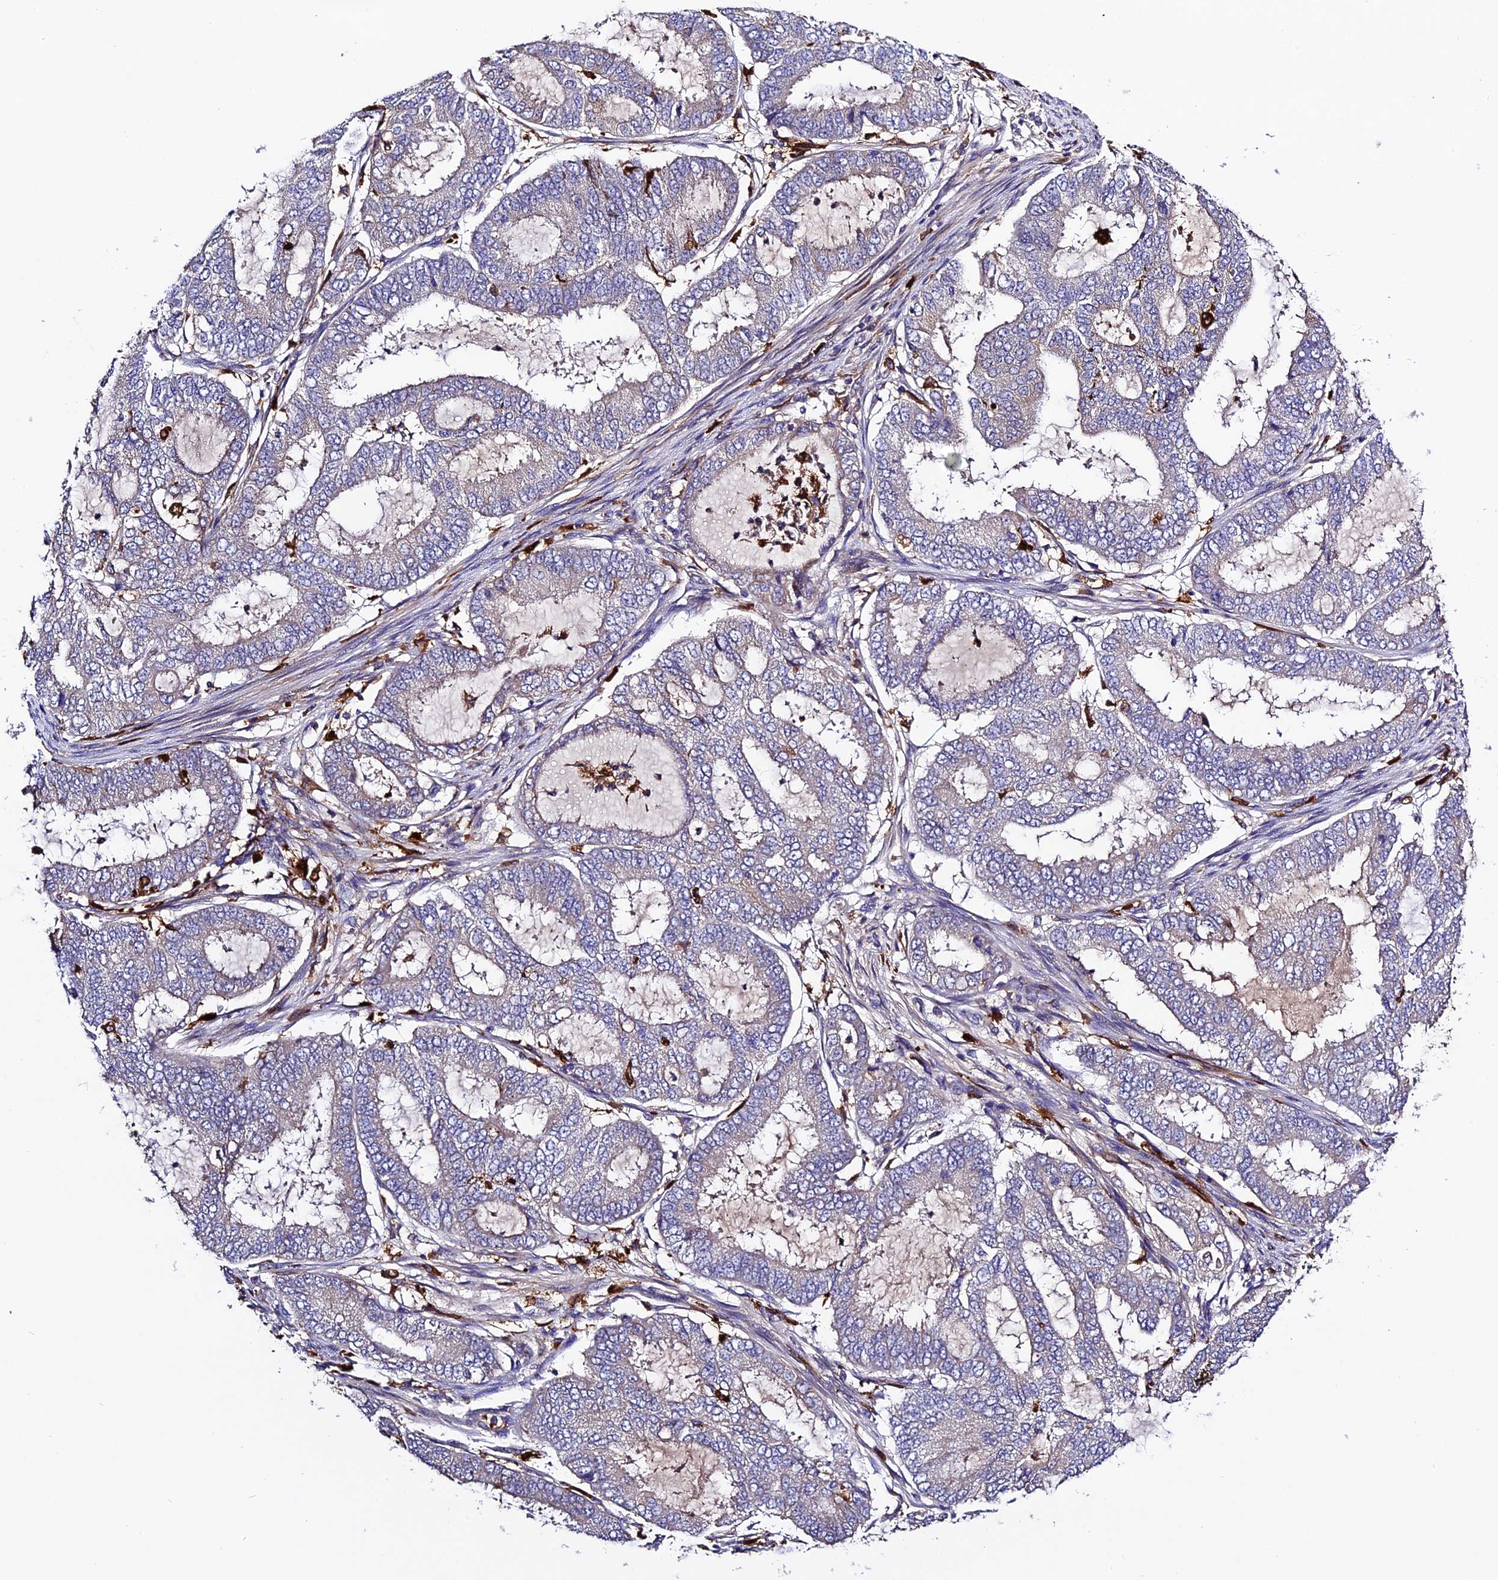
{"staining": {"intensity": "negative", "quantity": "none", "location": "none"}, "tissue": "endometrial cancer", "cell_type": "Tumor cells", "image_type": "cancer", "snomed": [{"axis": "morphology", "description": "Adenocarcinoma, NOS"}, {"axis": "topography", "description": "Endometrium"}], "caption": "DAB immunohistochemical staining of endometrial cancer reveals no significant expression in tumor cells.", "gene": "CILP2", "patient": {"sex": "female", "age": 51}}